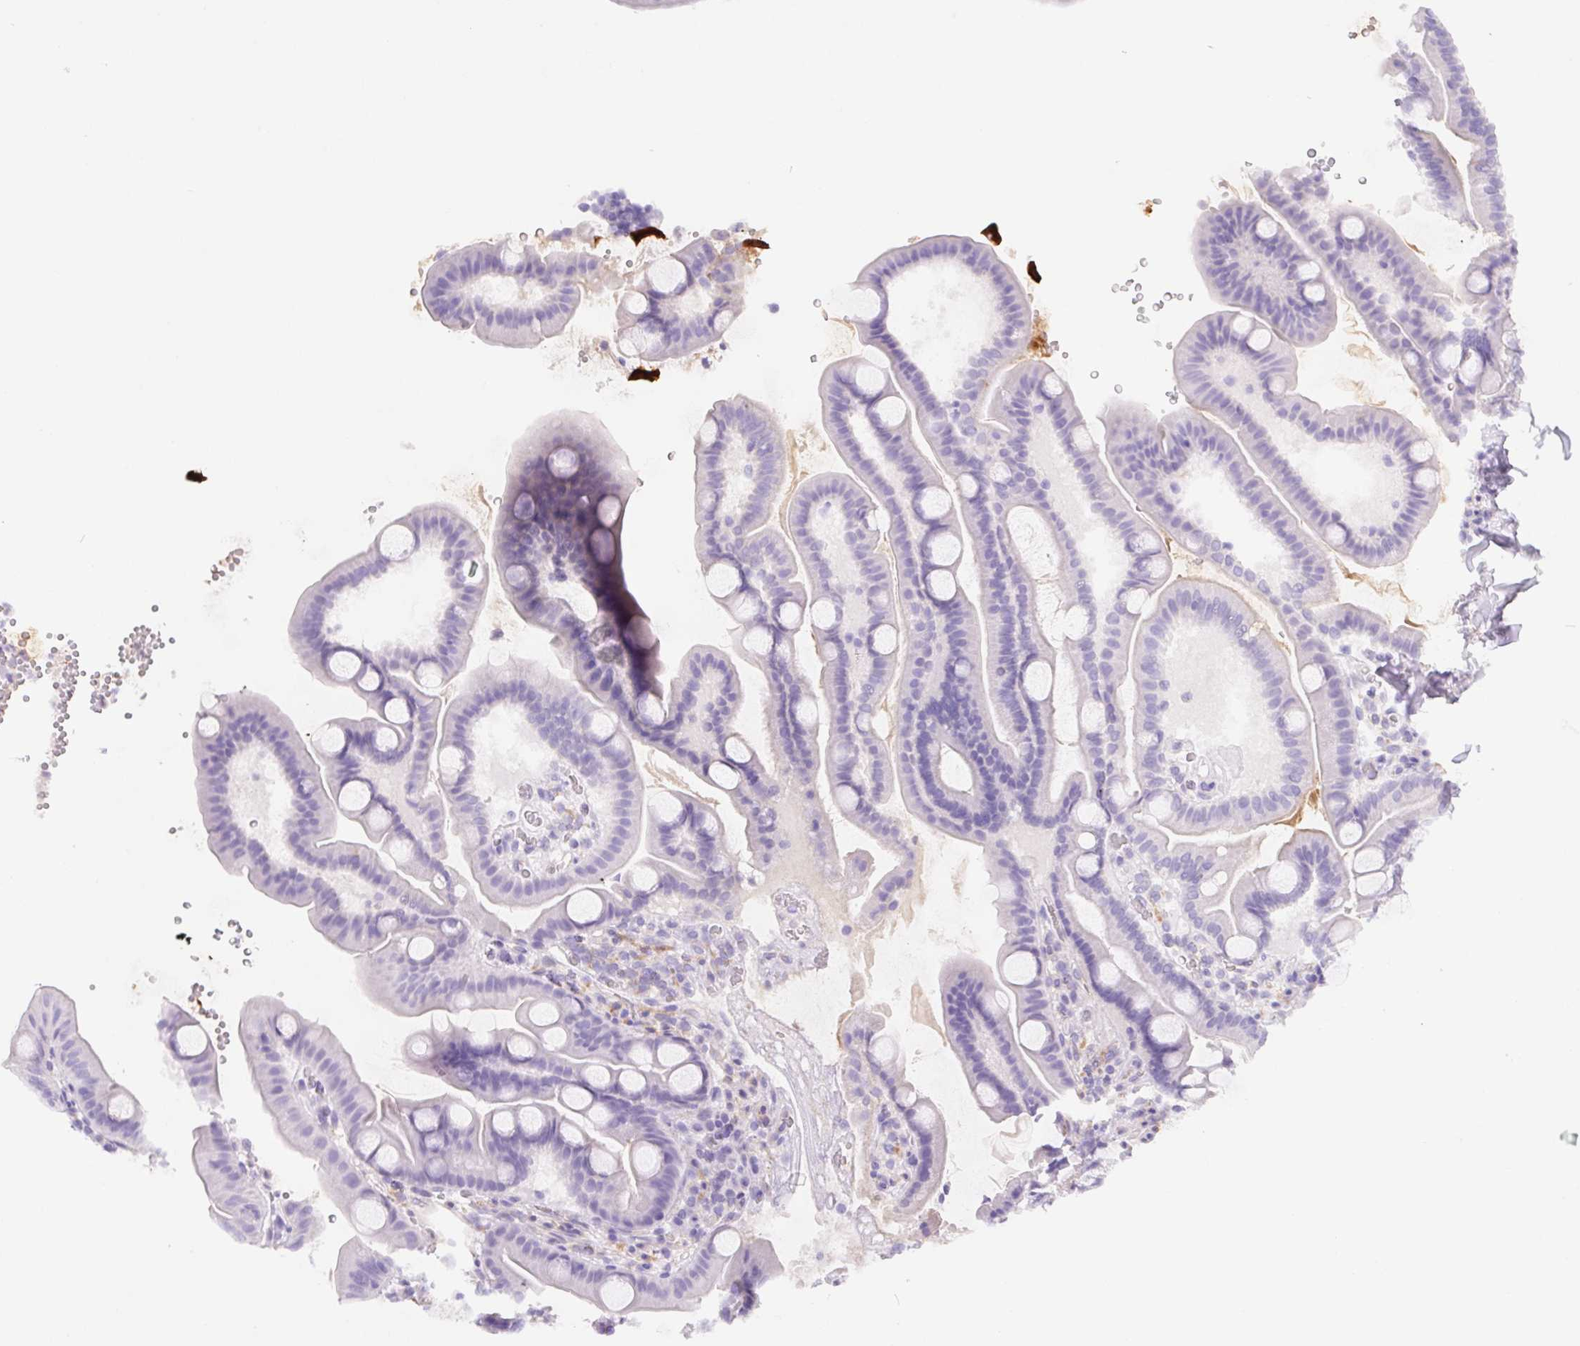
{"staining": {"intensity": "negative", "quantity": "none", "location": "none"}, "tissue": "duodenum", "cell_type": "Glandular cells", "image_type": "normal", "snomed": [{"axis": "morphology", "description": "Normal tissue, NOS"}, {"axis": "topography", "description": "Duodenum"}], "caption": "Protein analysis of unremarkable duodenum demonstrates no significant staining in glandular cells.", "gene": "PNLIP", "patient": {"sex": "male", "age": 59}}